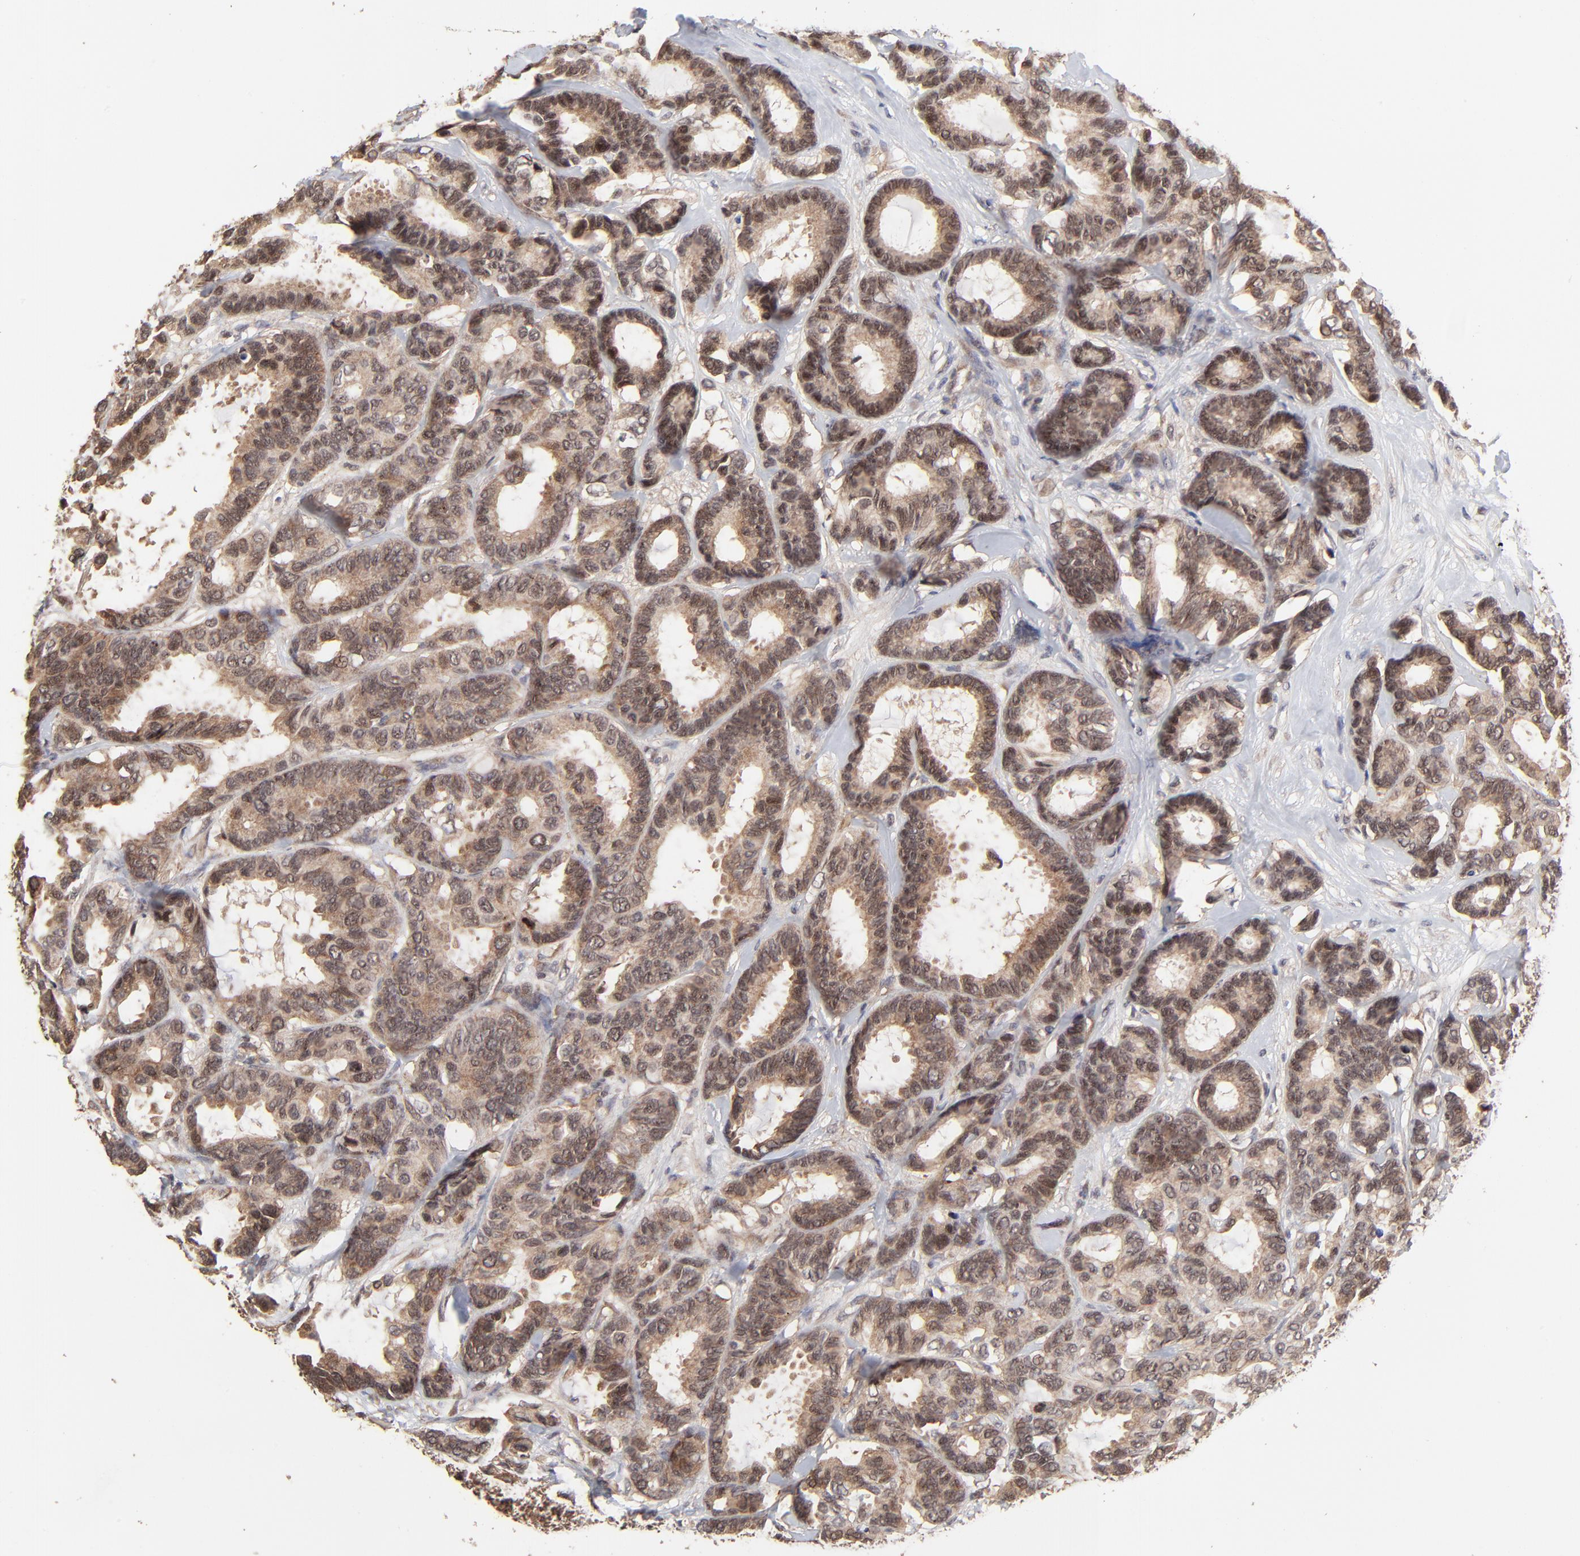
{"staining": {"intensity": "moderate", "quantity": ">75%", "location": "cytoplasmic/membranous,nuclear"}, "tissue": "breast cancer", "cell_type": "Tumor cells", "image_type": "cancer", "snomed": [{"axis": "morphology", "description": "Duct carcinoma"}, {"axis": "topography", "description": "Breast"}], "caption": "Breast cancer (invasive ductal carcinoma) stained with a protein marker reveals moderate staining in tumor cells.", "gene": "FRMD8", "patient": {"sex": "female", "age": 87}}